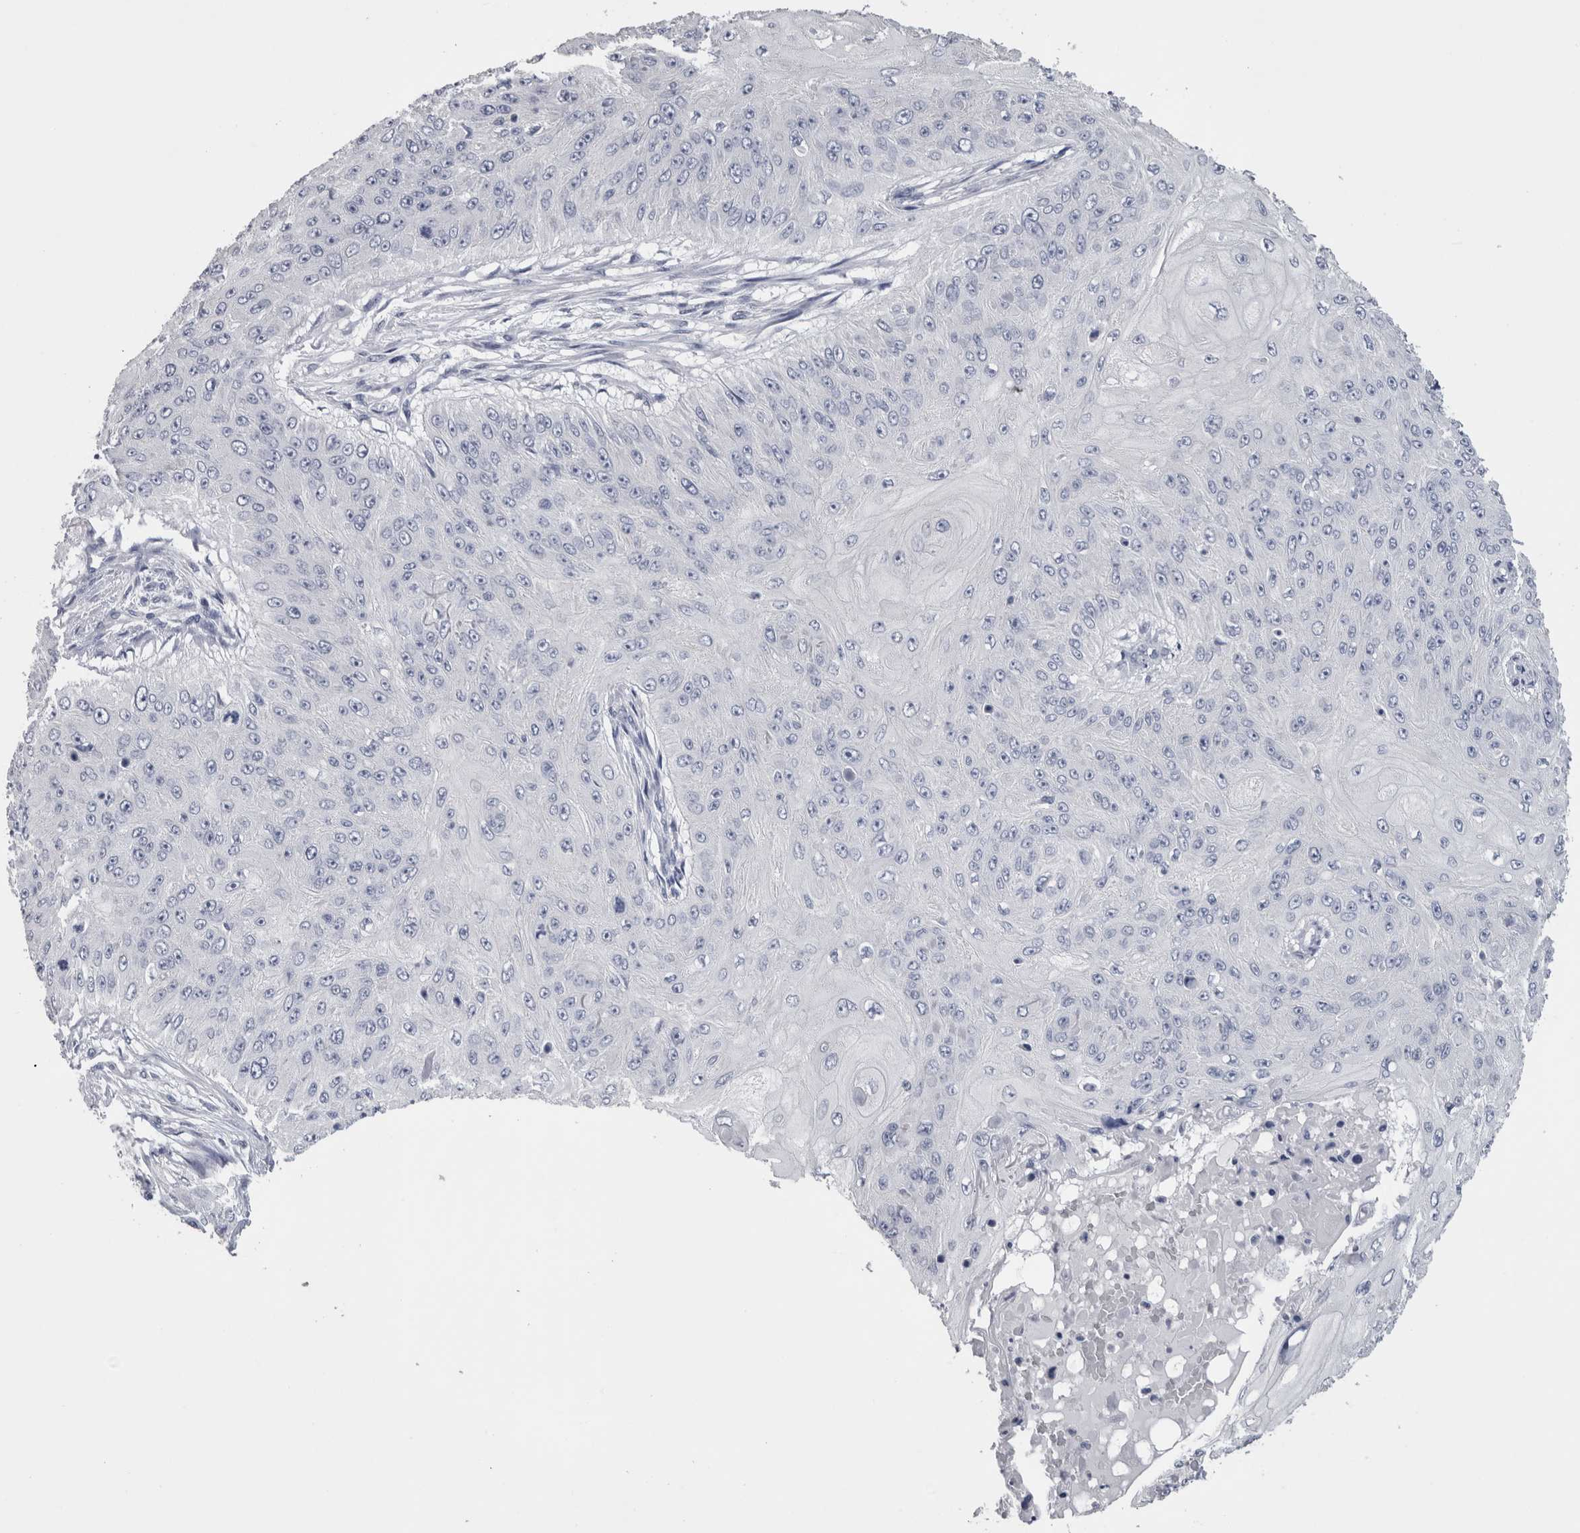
{"staining": {"intensity": "negative", "quantity": "none", "location": "none"}, "tissue": "skin cancer", "cell_type": "Tumor cells", "image_type": "cancer", "snomed": [{"axis": "morphology", "description": "Squamous cell carcinoma, NOS"}, {"axis": "topography", "description": "Skin"}], "caption": "Protein analysis of skin squamous cell carcinoma displays no significant staining in tumor cells.", "gene": "CA8", "patient": {"sex": "female", "age": 80}}